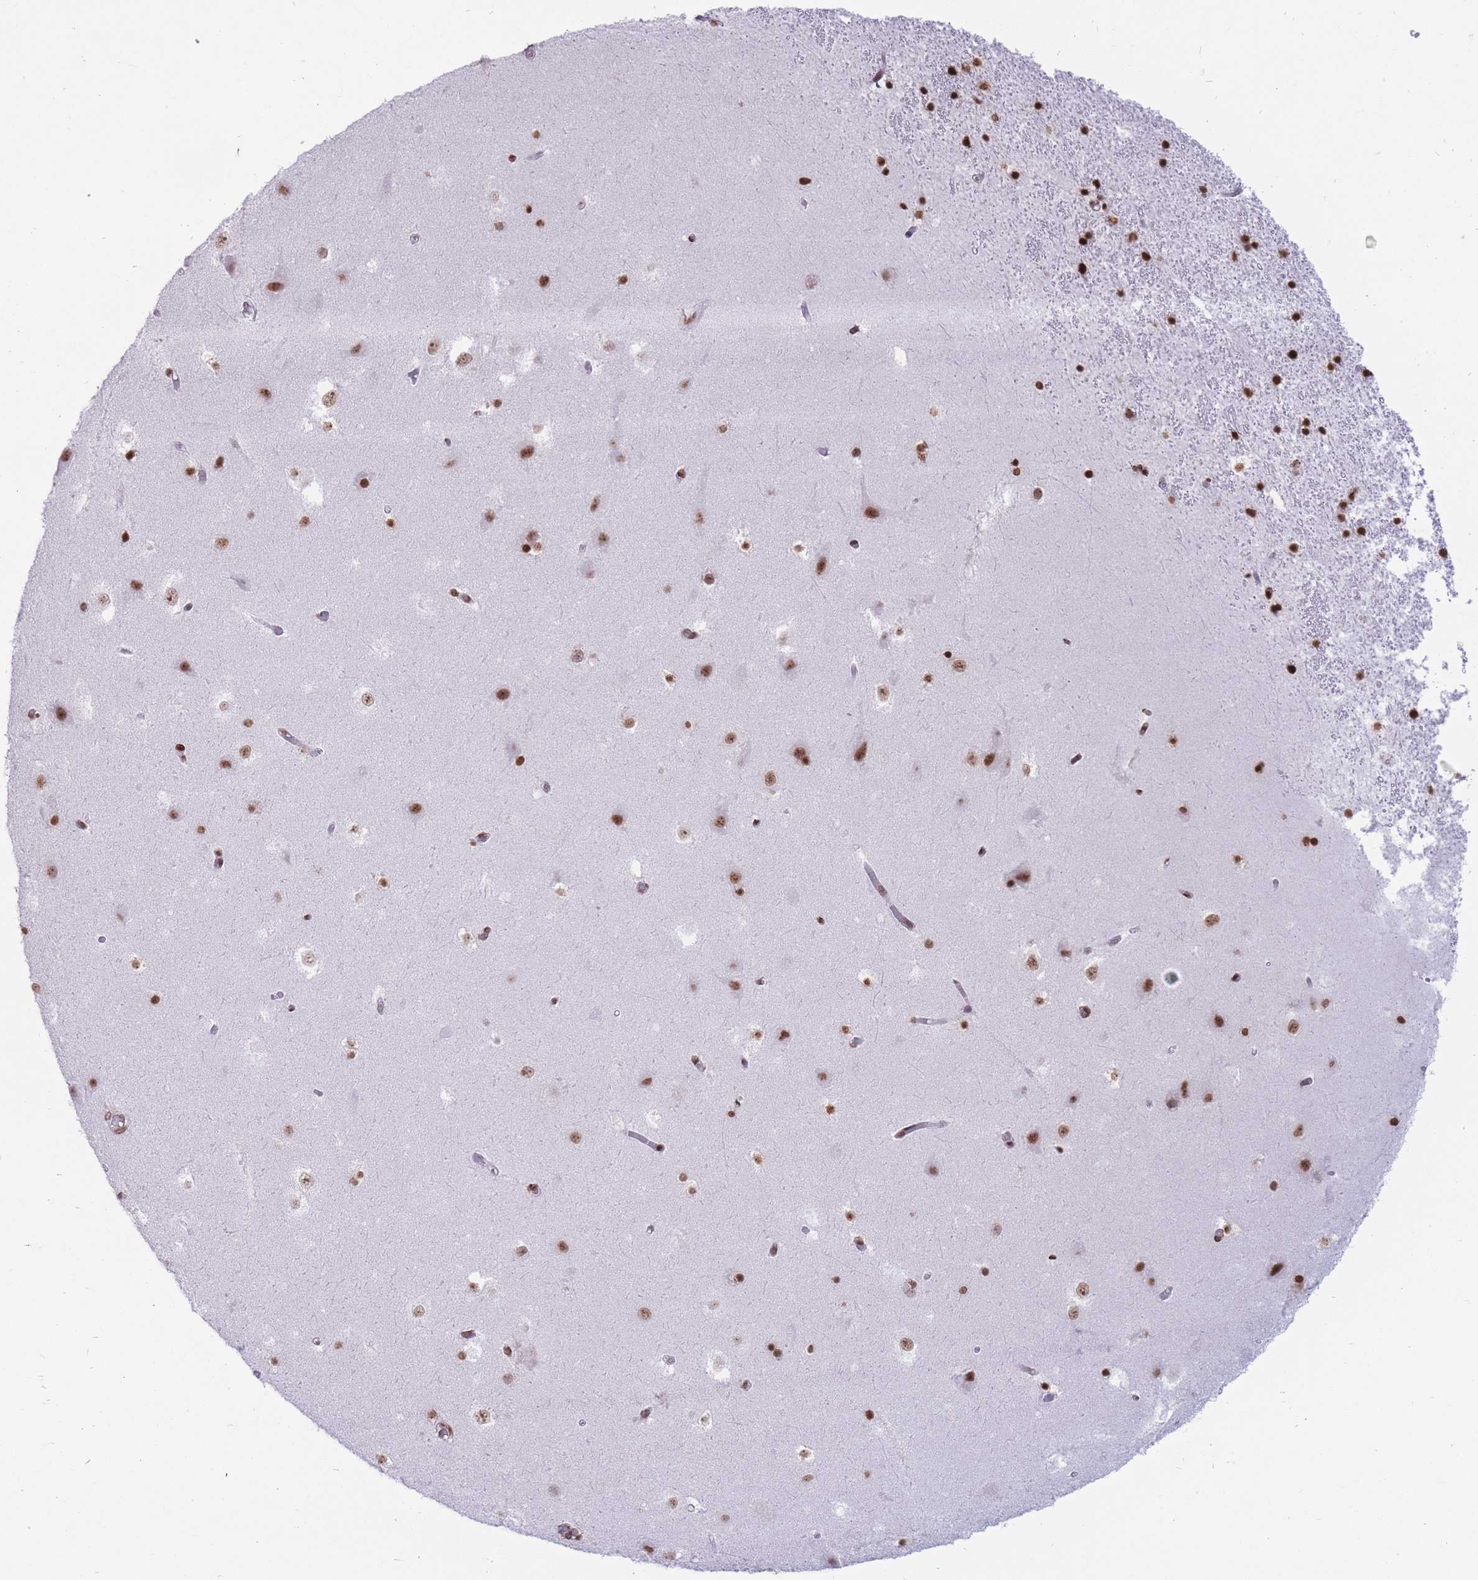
{"staining": {"intensity": "strong", "quantity": "25%-75%", "location": "nuclear"}, "tissue": "hippocampus", "cell_type": "Glial cells", "image_type": "normal", "snomed": [{"axis": "morphology", "description": "Normal tissue, NOS"}, {"axis": "topography", "description": "Hippocampus"}], "caption": "Immunohistochemical staining of normal hippocampus displays high levels of strong nuclear expression in approximately 25%-75% of glial cells.", "gene": "SHISAL1", "patient": {"sex": "female", "age": 52}}